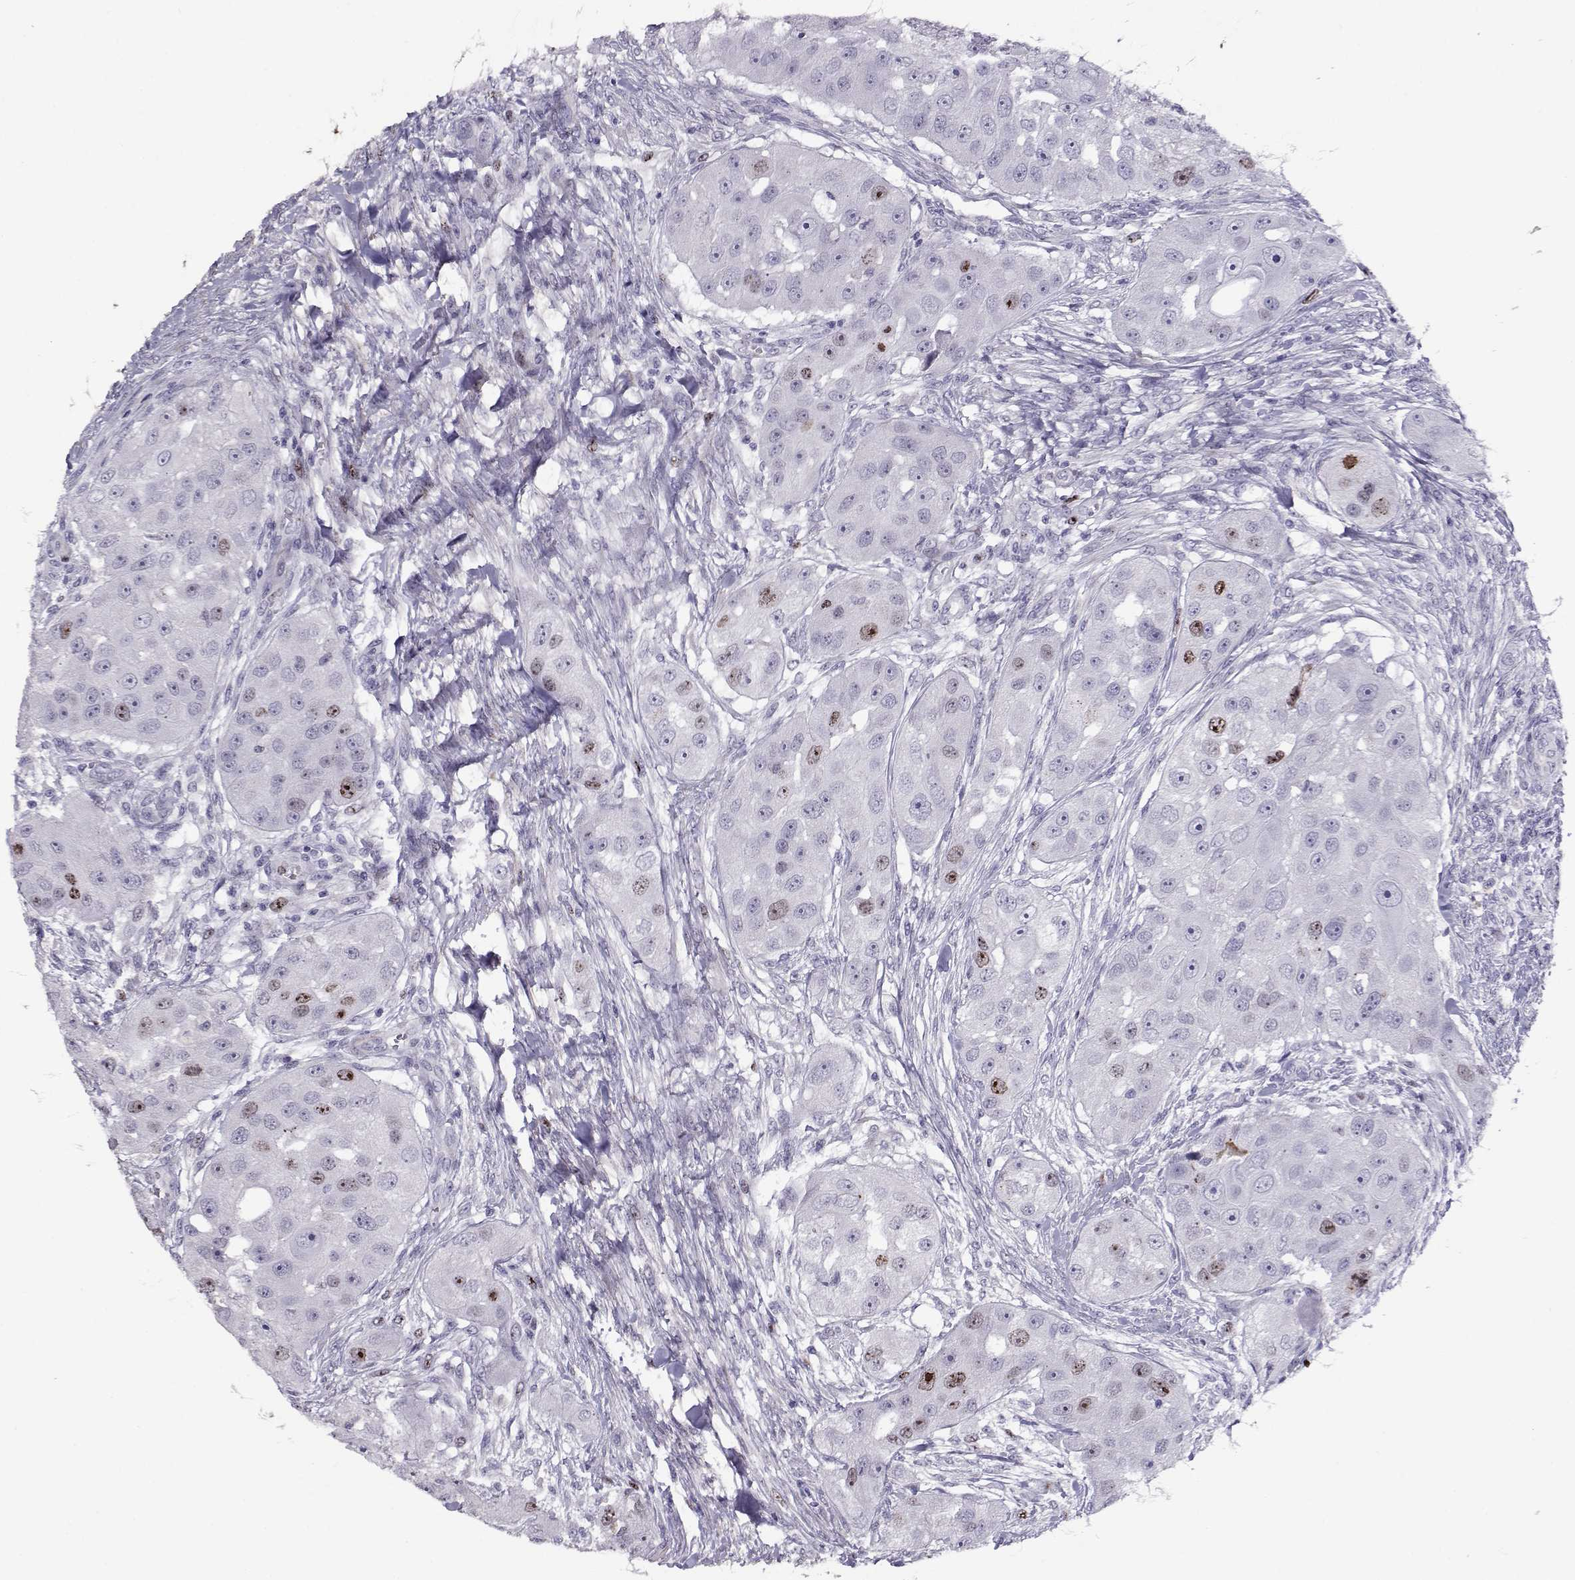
{"staining": {"intensity": "moderate", "quantity": "<25%", "location": "nuclear"}, "tissue": "head and neck cancer", "cell_type": "Tumor cells", "image_type": "cancer", "snomed": [{"axis": "morphology", "description": "Squamous cell carcinoma, NOS"}, {"axis": "topography", "description": "Head-Neck"}], "caption": "Head and neck cancer was stained to show a protein in brown. There is low levels of moderate nuclear staining in approximately <25% of tumor cells.", "gene": "NPW", "patient": {"sex": "male", "age": 51}}